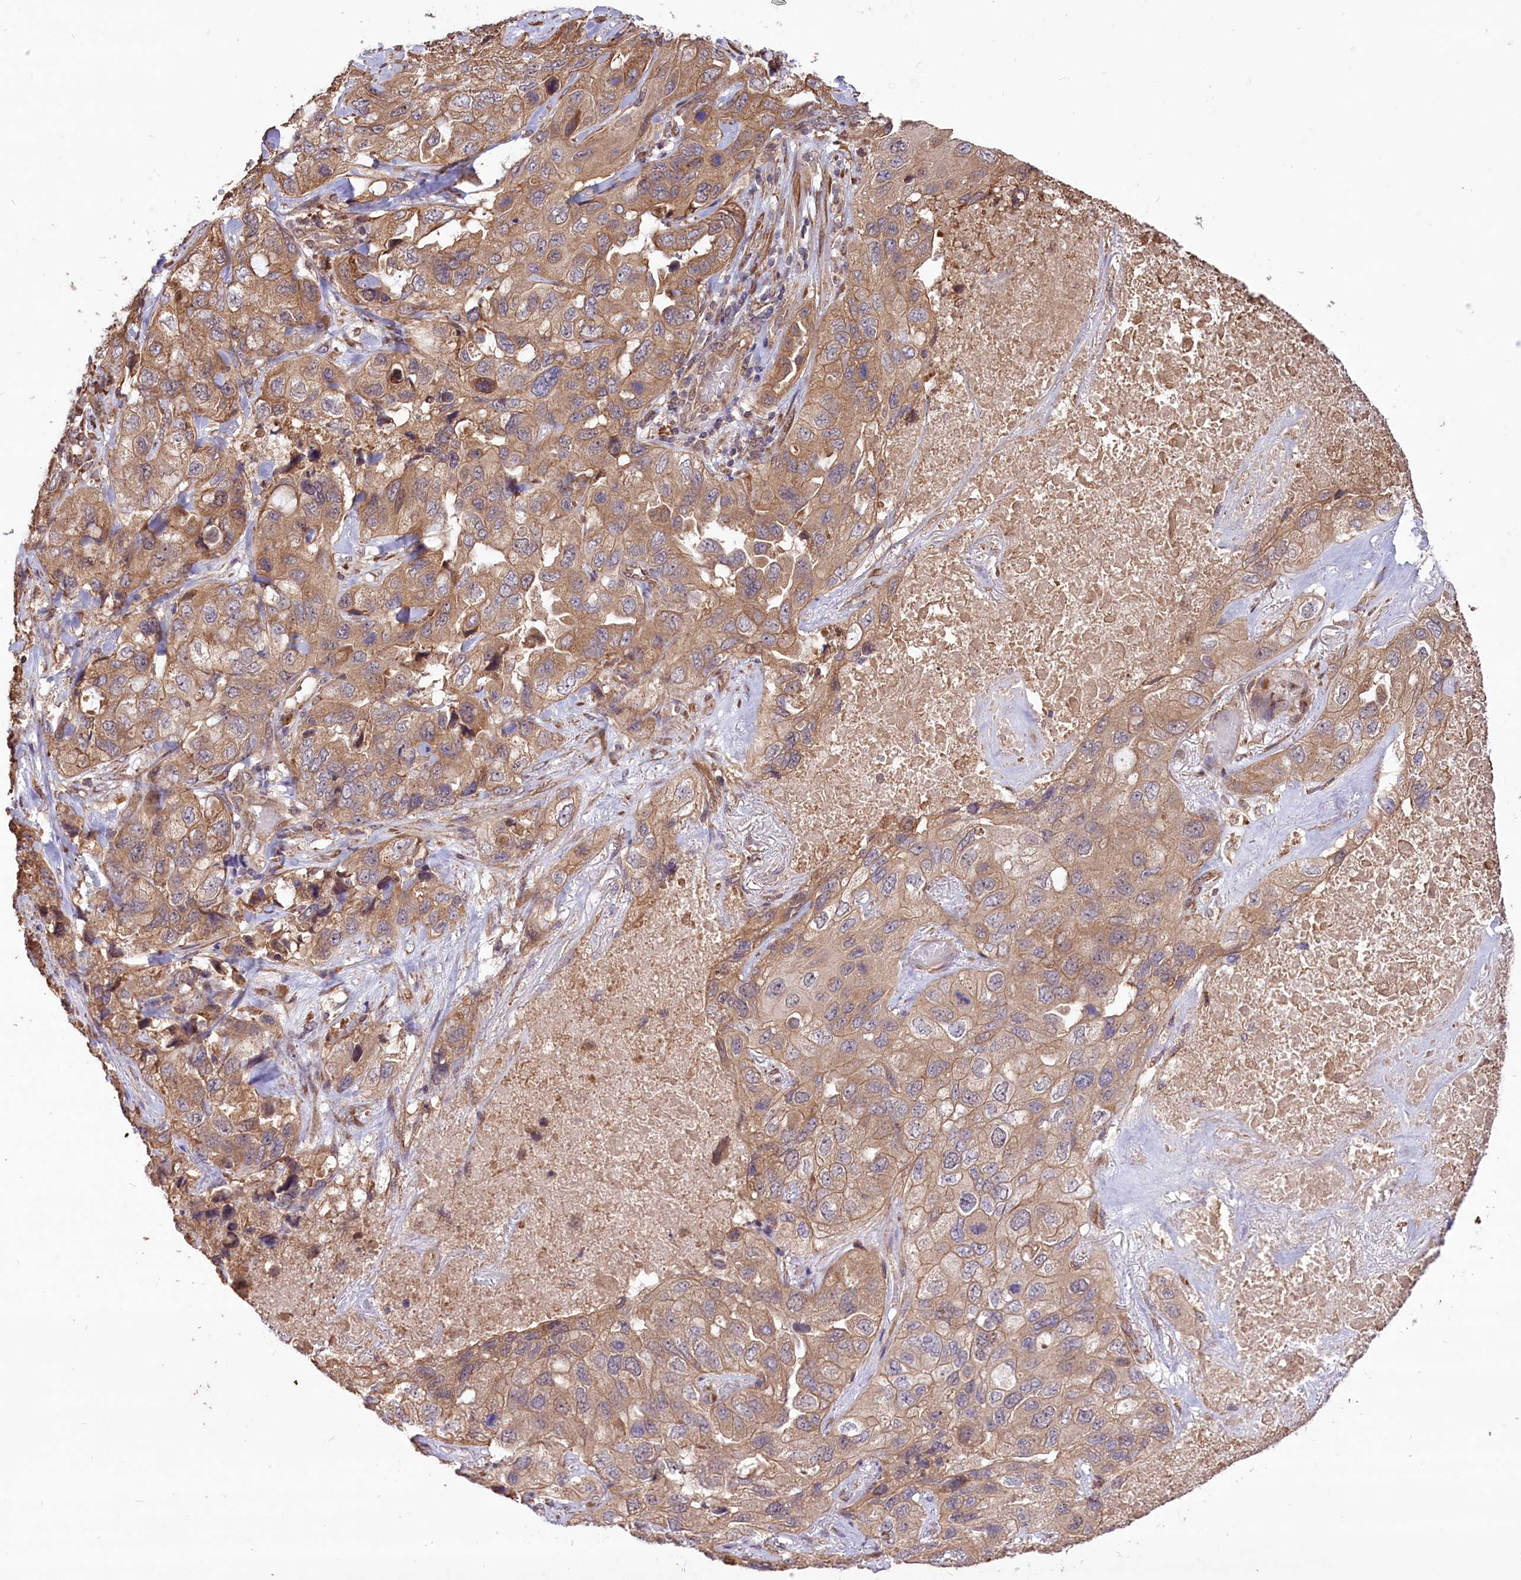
{"staining": {"intensity": "moderate", "quantity": ">75%", "location": "cytoplasmic/membranous"}, "tissue": "lung cancer", "cell_type": "Tumor cells", "image_type": "cancer", "snomed": [{"axis": "morphology", "description": "Squamous cell carcinoma, NOS"}, {"axis": "topography", "description": "Lung"}], "caption": "Lung cancer (squamous cell carcinoma) stained for a protein (brown) displays moderate cytoplasmic/membranous positive expression in approximately >75% of tumor cells.", "gene": "HDAC5", "patient": {"sex": "female", "age": 73}}